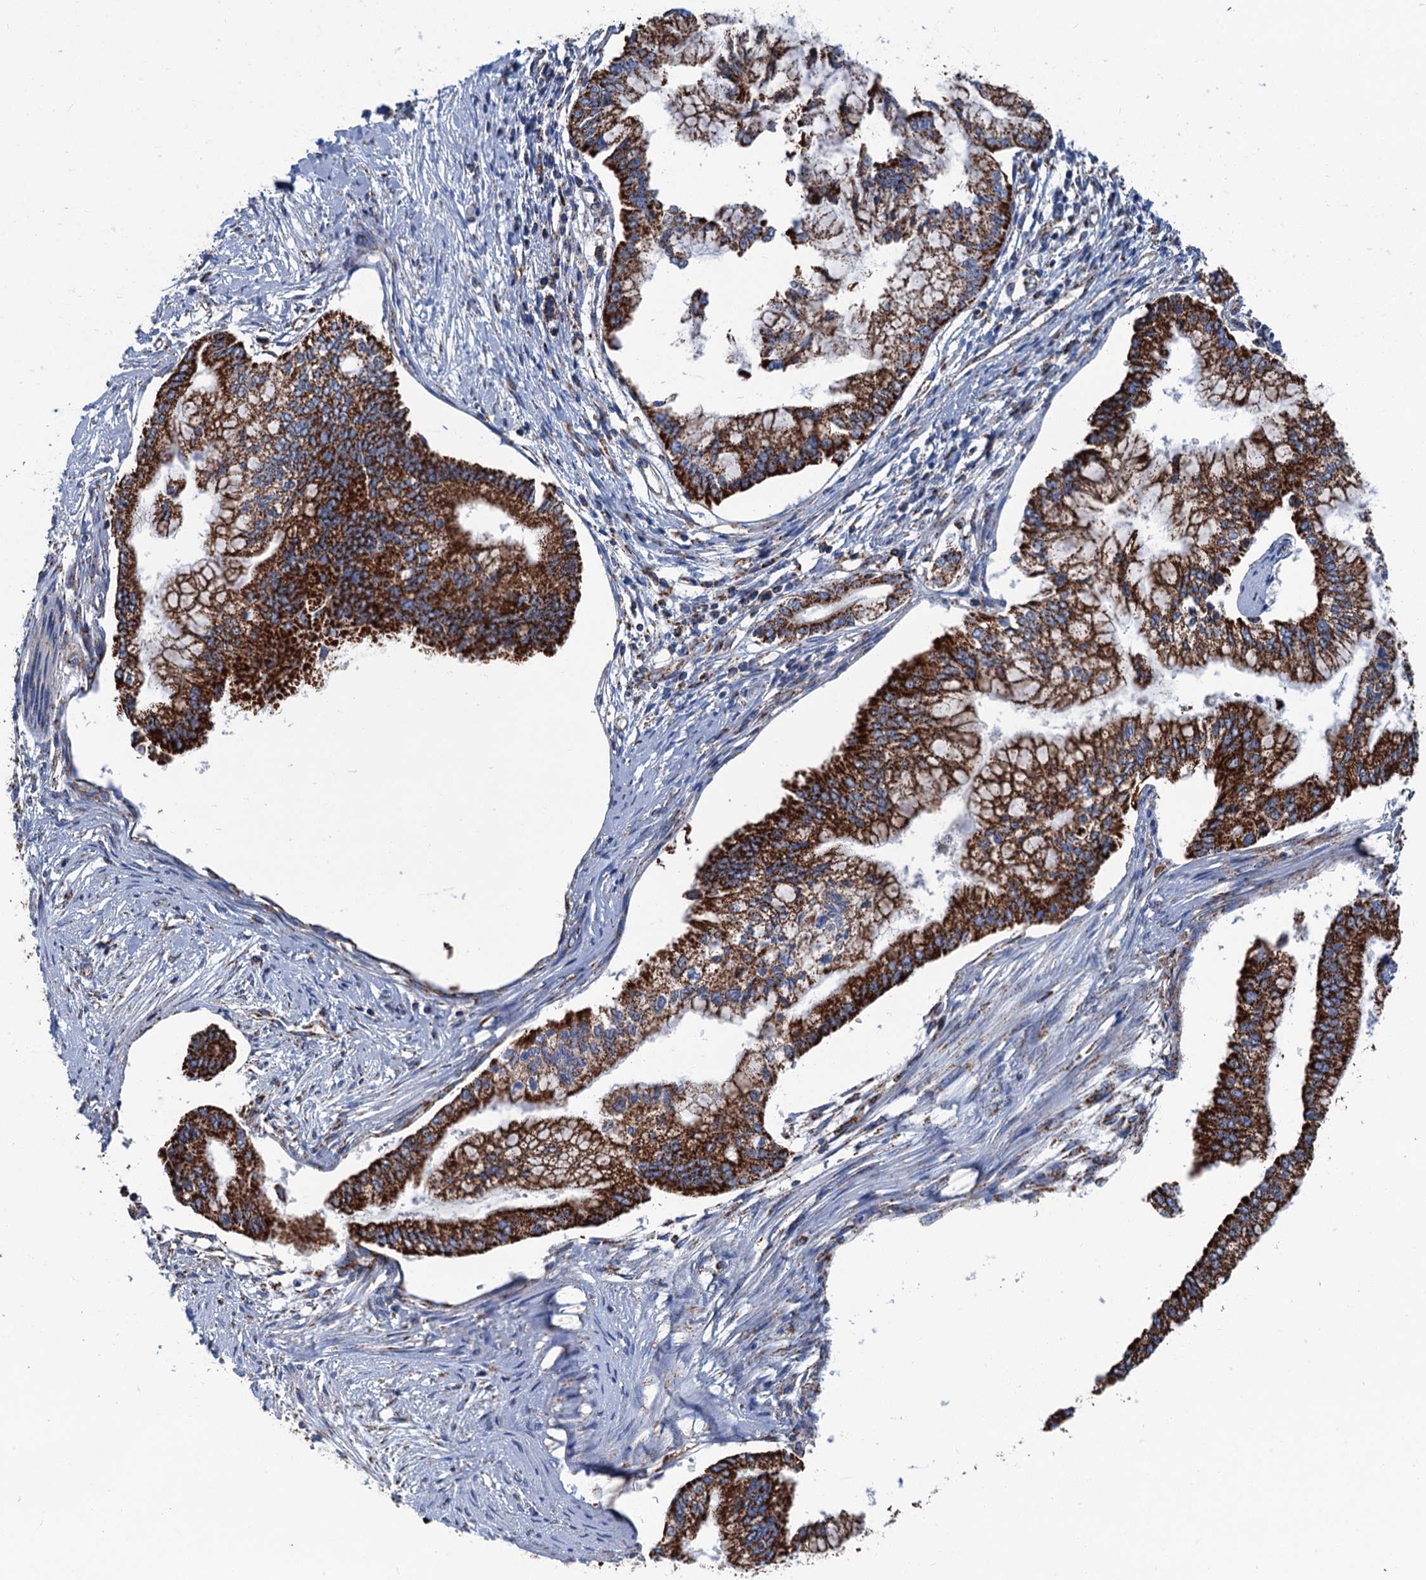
{"staining": {"intensity": "strong", "quantity": ">75%", "location": "cytoplasmic/membranous"}, "tissue": "pancreatic cancer", "cell_type": "Tumor cells", "image_type": "cancer", "snomed": [{"axis": "morphology", "description": "Adenocarcinoma, NOS"}, {"axis": "topography", "description": "Pancreas"}], "caption": "Protein expression analysis of human pancreatic adenocarcinoma reveals strong cytoplasmic/membranous staining in about >75% of tumor cells. The protein of interest is stained brown, and the nuclei are stained in blue (DAB IHC with brightfield microscopy, high magnification).", "gene": "IVD", "patient": {"sex": "male", "age": 58}}